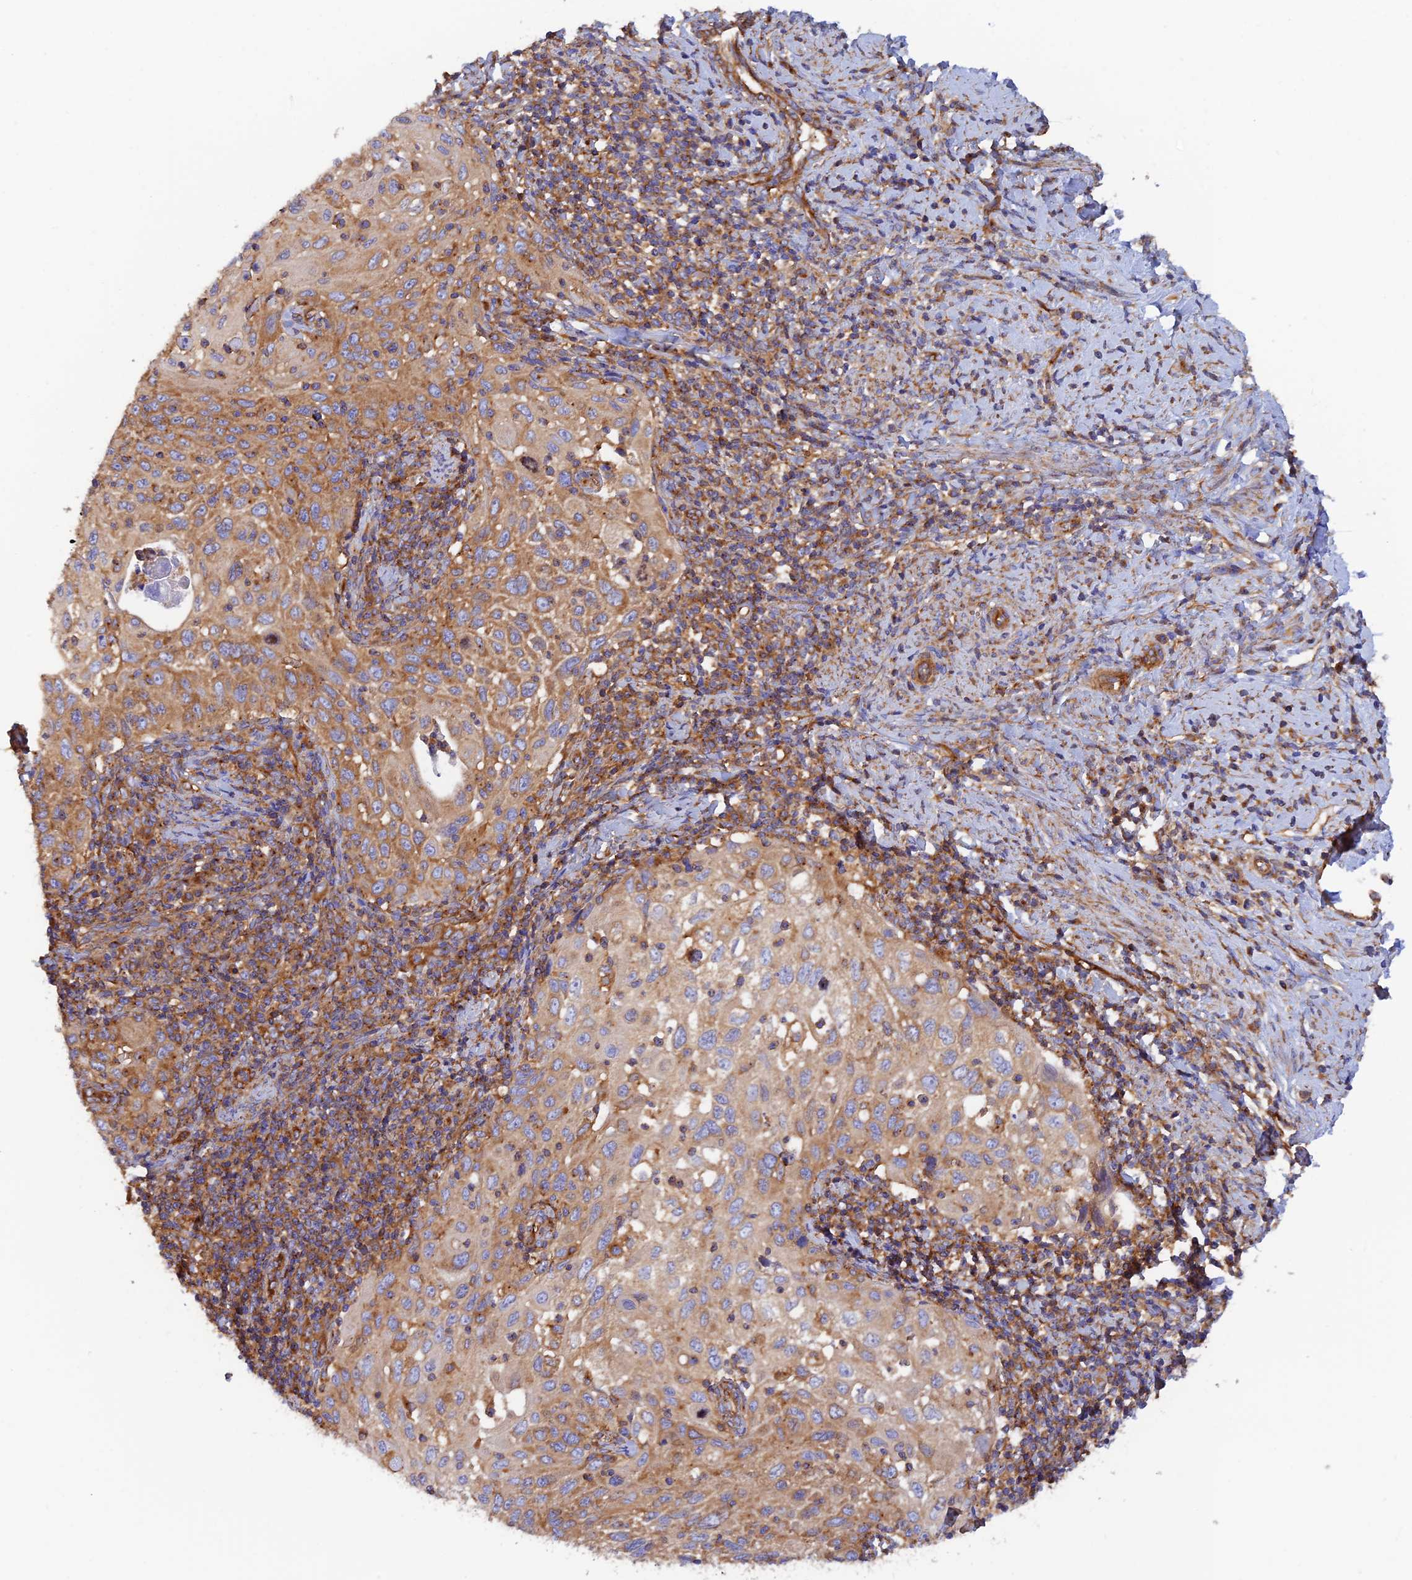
{"staining": {"intensity": "moderate", "quantity": "25%-75%", "location": "cytoplasmic/membranous"}, "tissue": "cervical cancer", "cell_type": "Tumor cells", "image_type": "cancer", "snomed": [{"axis": "morphology", "description": "Squamous cell carcinoma, NOS"}, {"axis": "topography", "description": "Cervix"}], "caption": "Cervical cancer tissue exhibits moderate cytoplasmic/membranous positivity in approximately 25%-75% of tumor cells", "gene": "DCTN2", "patient": {"sex": "female", "age": 70}}